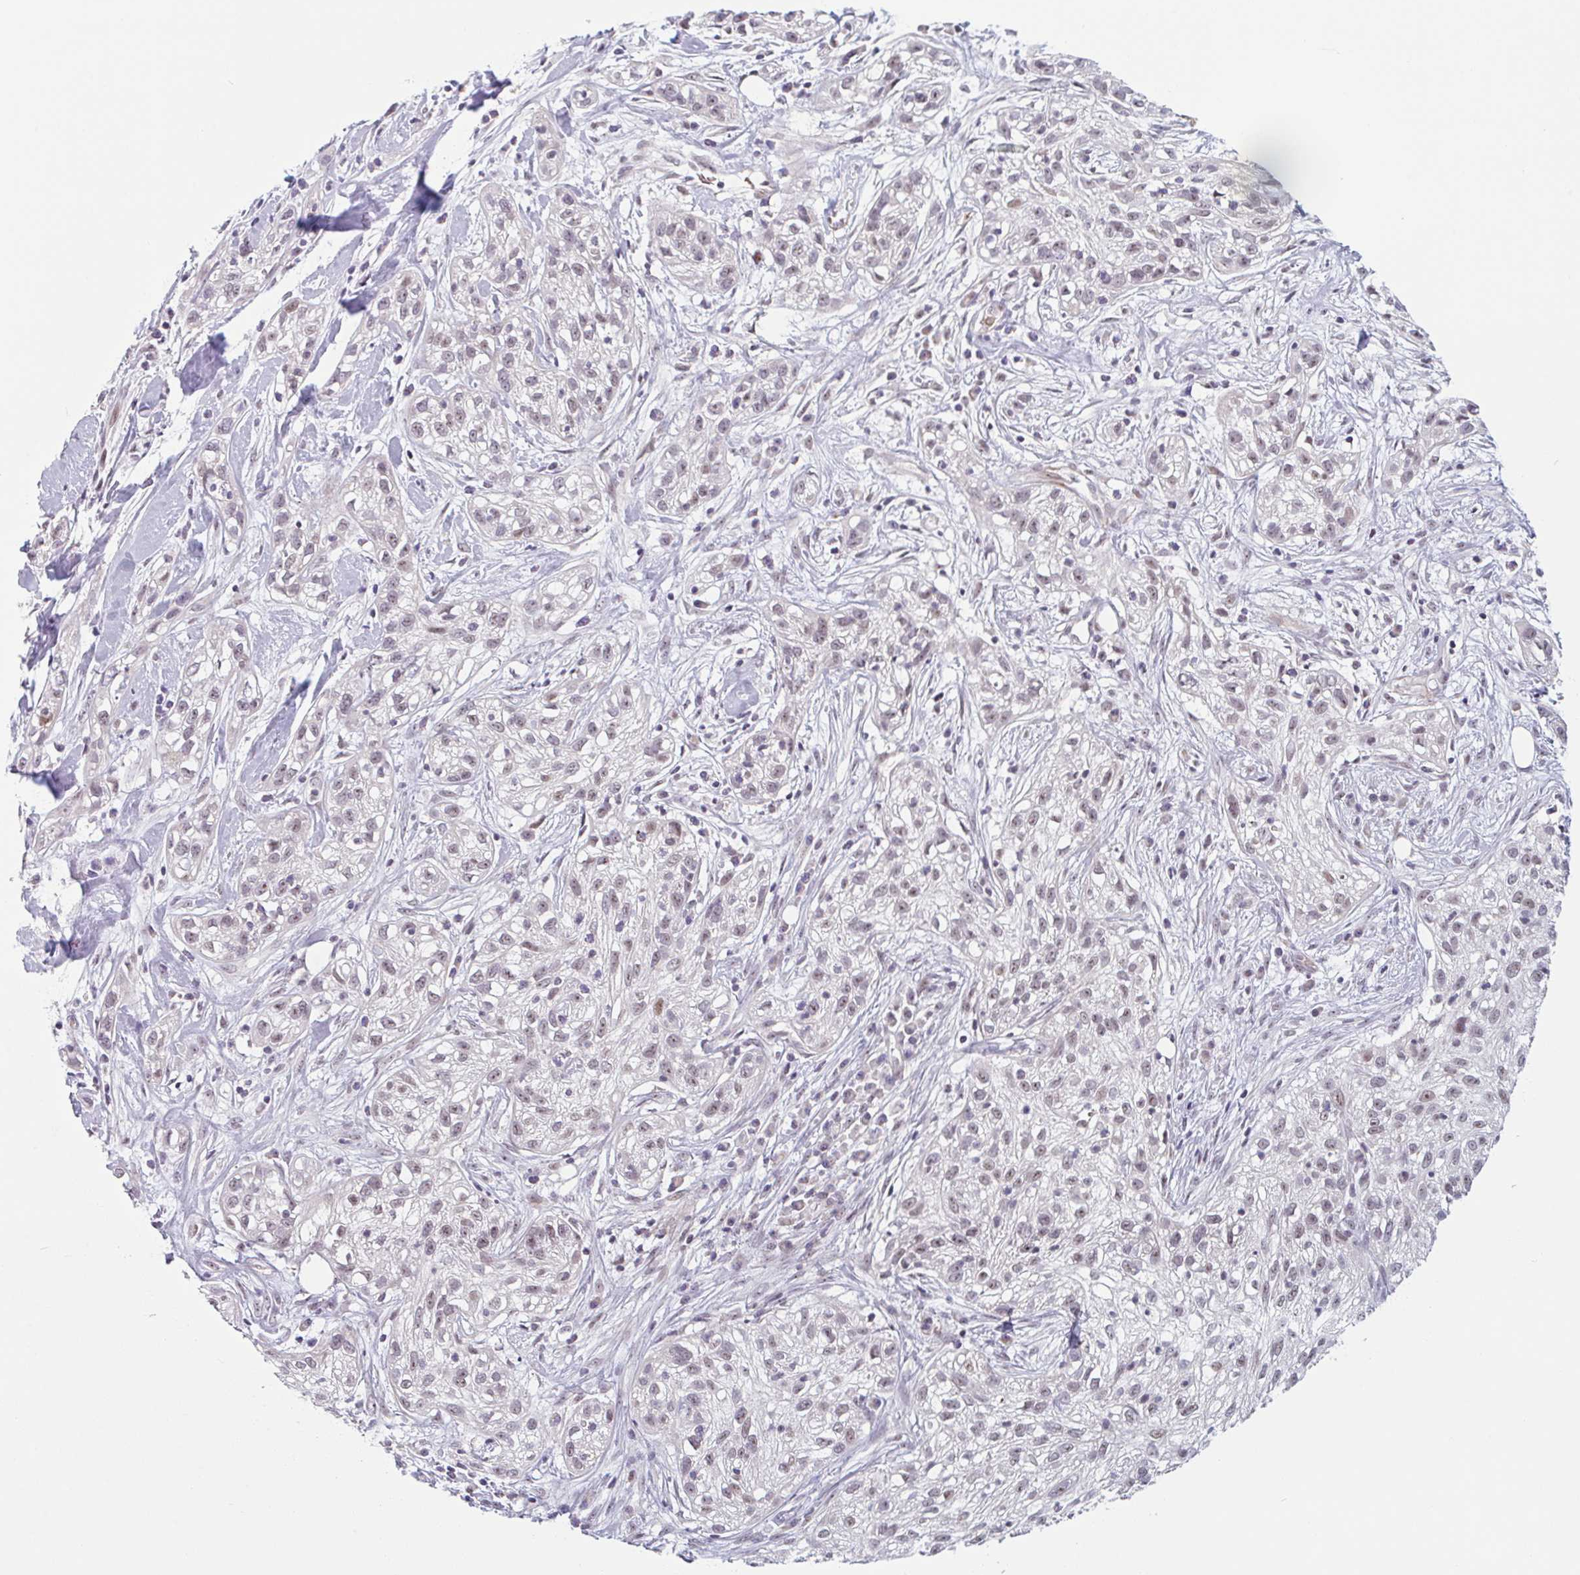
{"staining": {"intensity": "weak", "quantity": ">75%", "location": "nuclear"}, "tissue": "skin cancer", "cell_type": "Tumor cells", "image_type": "cancer", "snomed": [{"axis": "morphology", "description": "Squamous cell carcinoma, NOS"}, {"axis": "topography", "description": "Skin"}], "caption": "Immunohistochemical staining of skin cancer reveals low levels of weak nuclear protein expression in approximately >75% of tumor cells.", "gene": "TMEM119", "patient": {"sex": "male", "age": 82}}